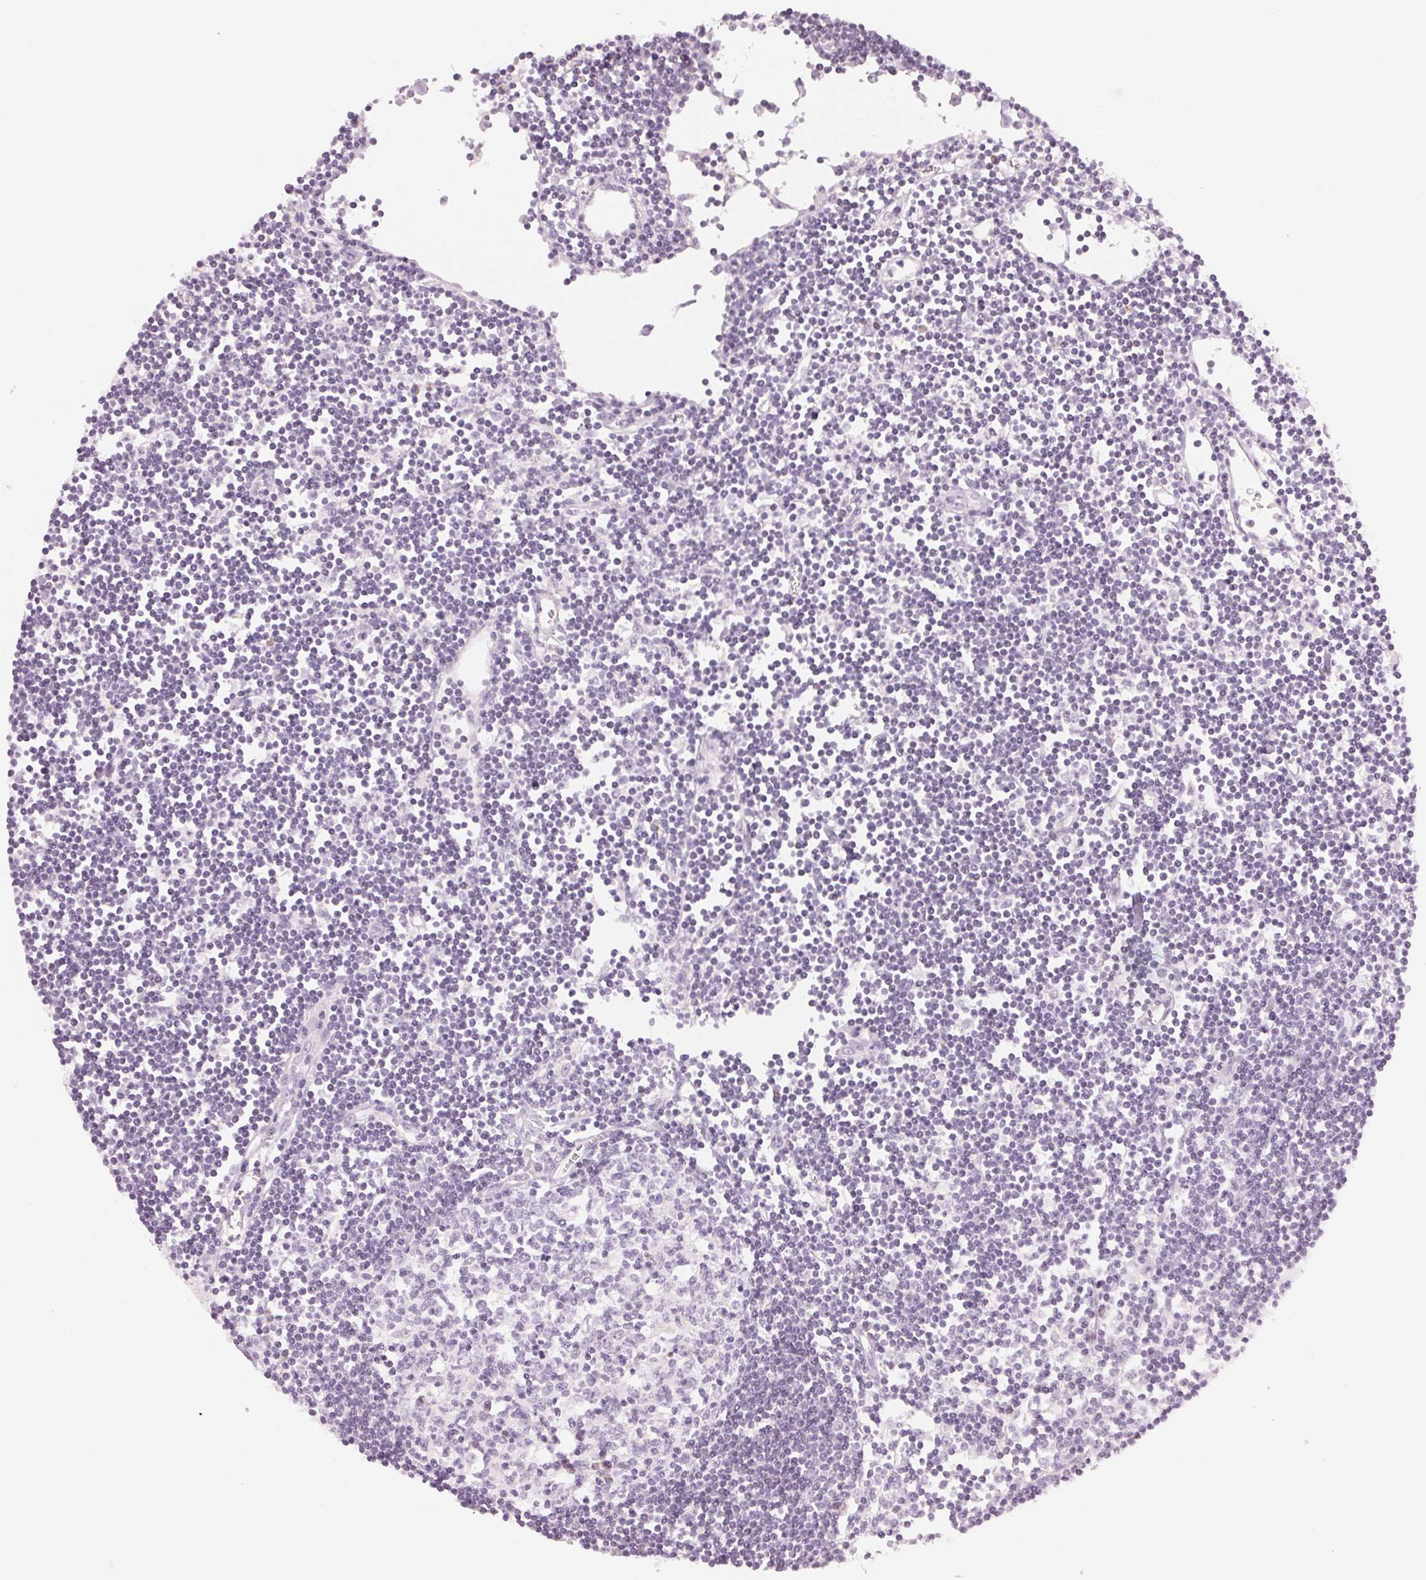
{"staining": {"intensity": "negative", "quantity": "none", "location": "none"}, "tissue": "lymph node", "cell_type": "Germinal center cells", "image_type": "normal", "snomed": [{"axis": "morphology", "description": "Normal tissue, NOS"}, {"axis": "topography", "description": "Lymph node"}], "caption": "This histopathology image is of normal lymph node stained with immunohistochemistry (IHC) to label a protein in brown with the nuclei are counter-stained blue. There is no expression in germinal center cells. Brightfield microscopy of immunohistochemistry stained with DAB (3,3'-diaminobenzidine) (brown) and hematoxylin (blue), captured at high magnification.", "gene": "HOXB13", "patient": {"sex": "female", "age": 65}}